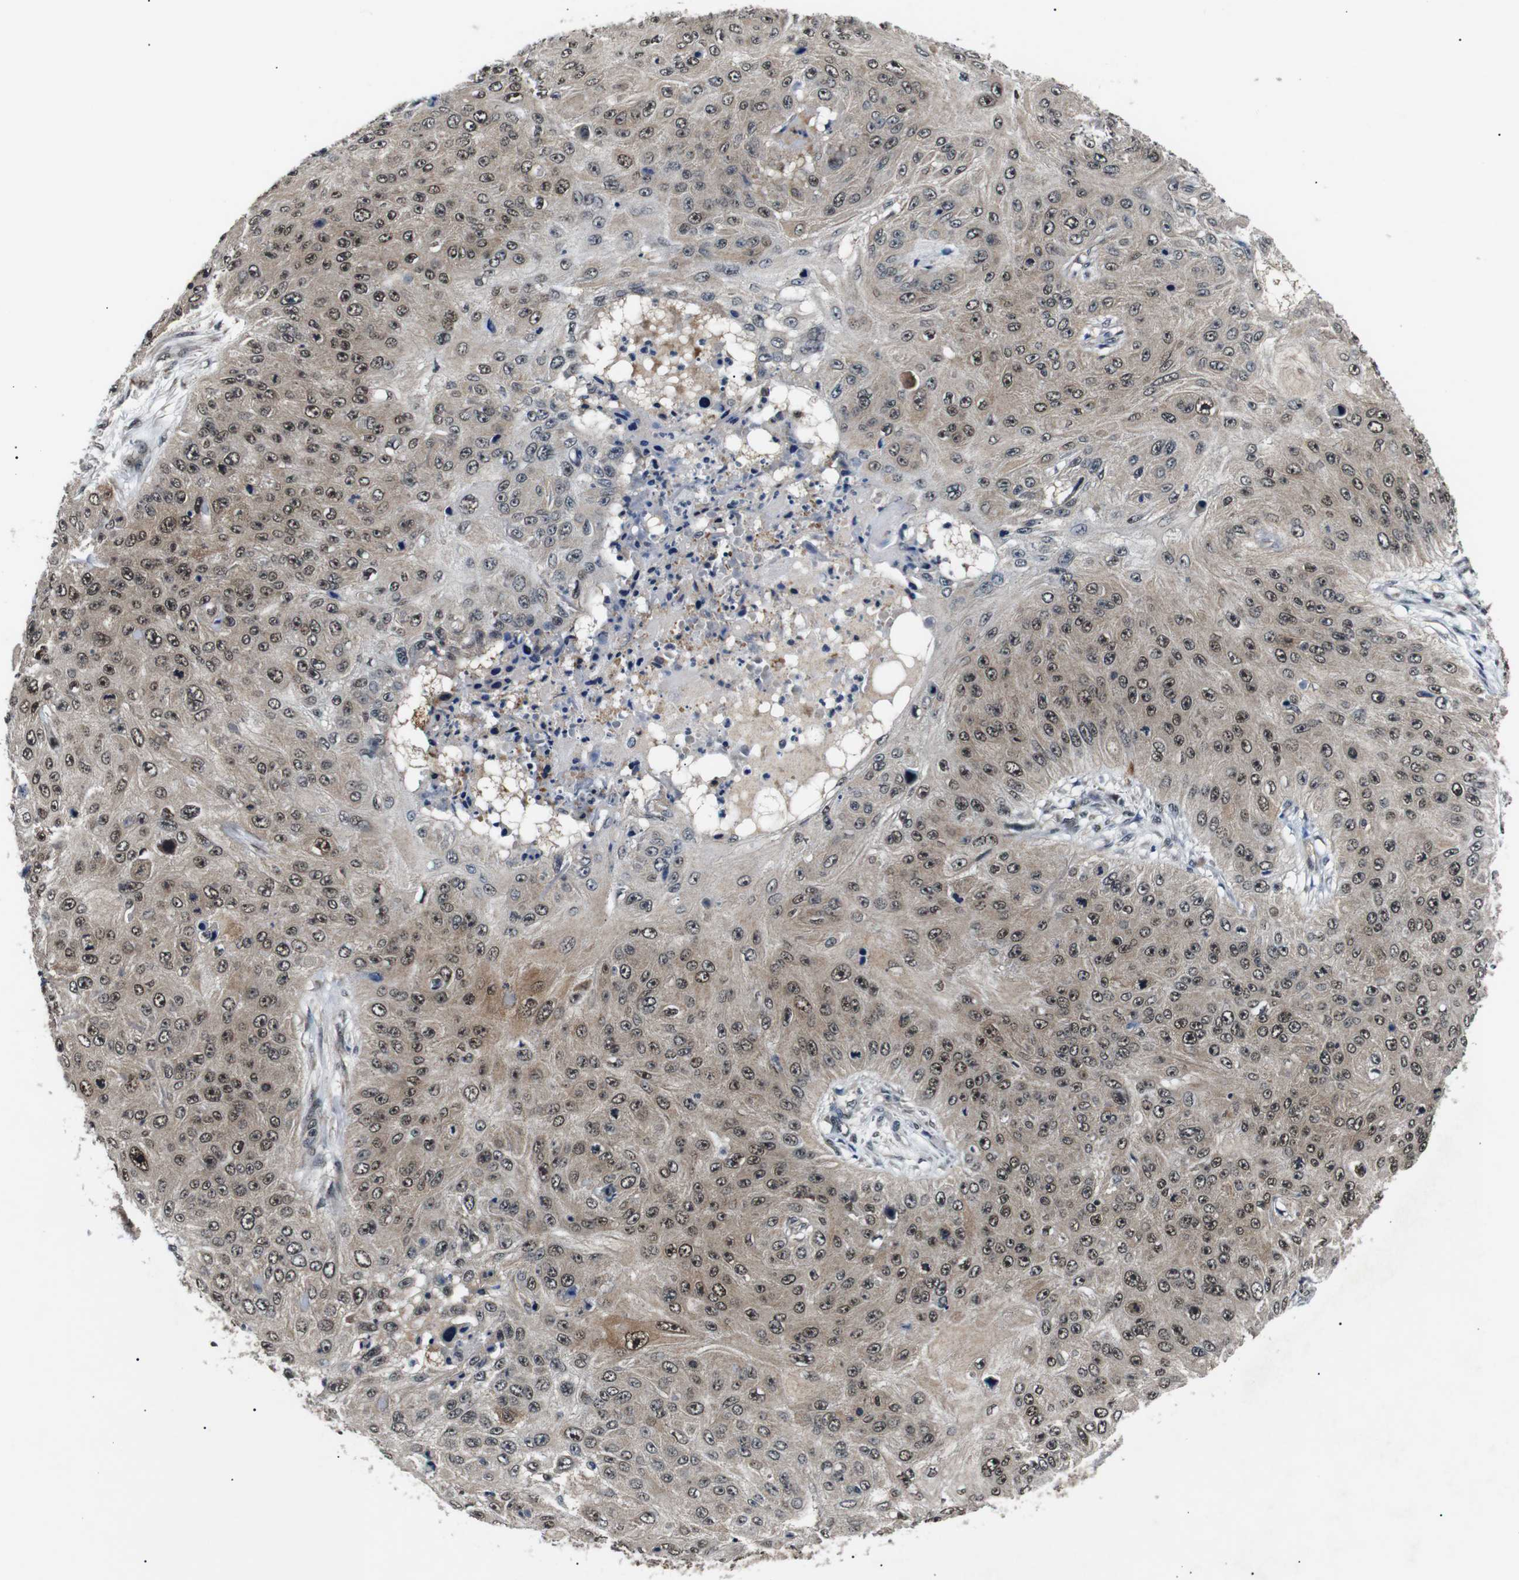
{"staining": {"intensity": "moderate", "quantity": ">75%", "location": "cytoplasmic/membranous,nuclear"}, "tissue": "skin cancer", "cell_type": "Tumor cells", "image_type": "cancer", "snomed": [{"axis": "morphology", "description": "Squamous cell carcinoma, NOS"}, {"axis": "topography", "description": "Skin"}], "caption": "Tumor cells exhibit medium levels of moderate cytoplasmic/membranous and nuclear positivity in approximately >75% of cells in human skin squamous cell carcinoma. Using DAB (3,3'-diaminobenzidine) (brown) and hematoxylin (blue) stains, captured at high magnification using brightfield microscopy.", "gene": "SKP1", "patient": {"sex": "female", "age": 80}}